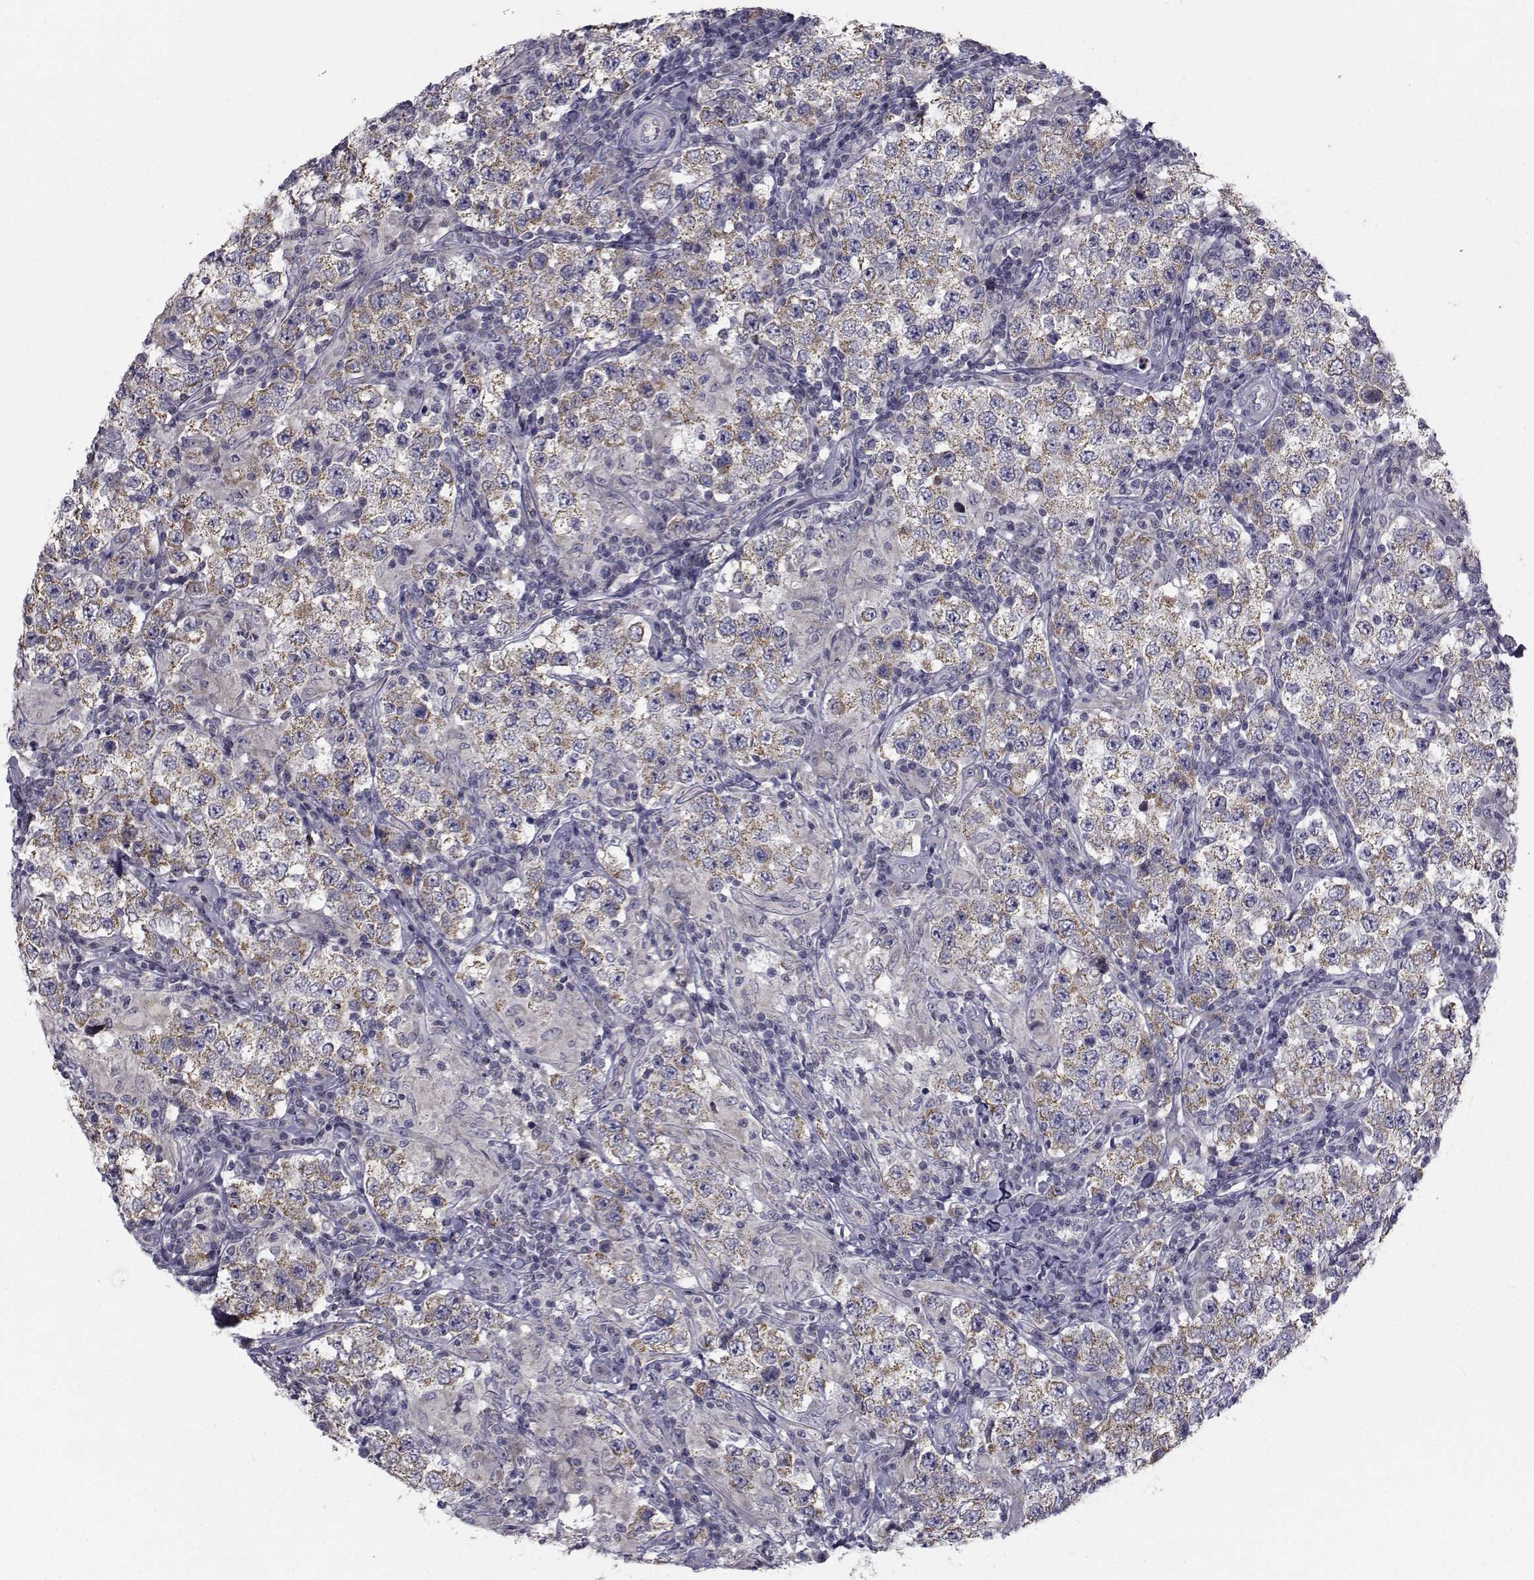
{"staining": {"intensity": "weak", "quantity": ">75%", "location": "cytoplasmic/membranous"}, "tissue": "testis cancer", "cell_type": "Tumor cells", "image_type": "cancer", "snomed": [{"axis": "morphology", "description": "Seminoma, NOS"}, {"axis": "morphology", "description": "Carcinoma, Embryonal, NOS"}, {"axis": "topography", "description": "Testis"}], "caption": "Human testis cancer stained with a brown dye shows weak cytoplasmic/membranous positive positivity in about >75% of tumor cells.", "gene": "ANGPT1", "patient": {"sex": "male", "age": 41}}